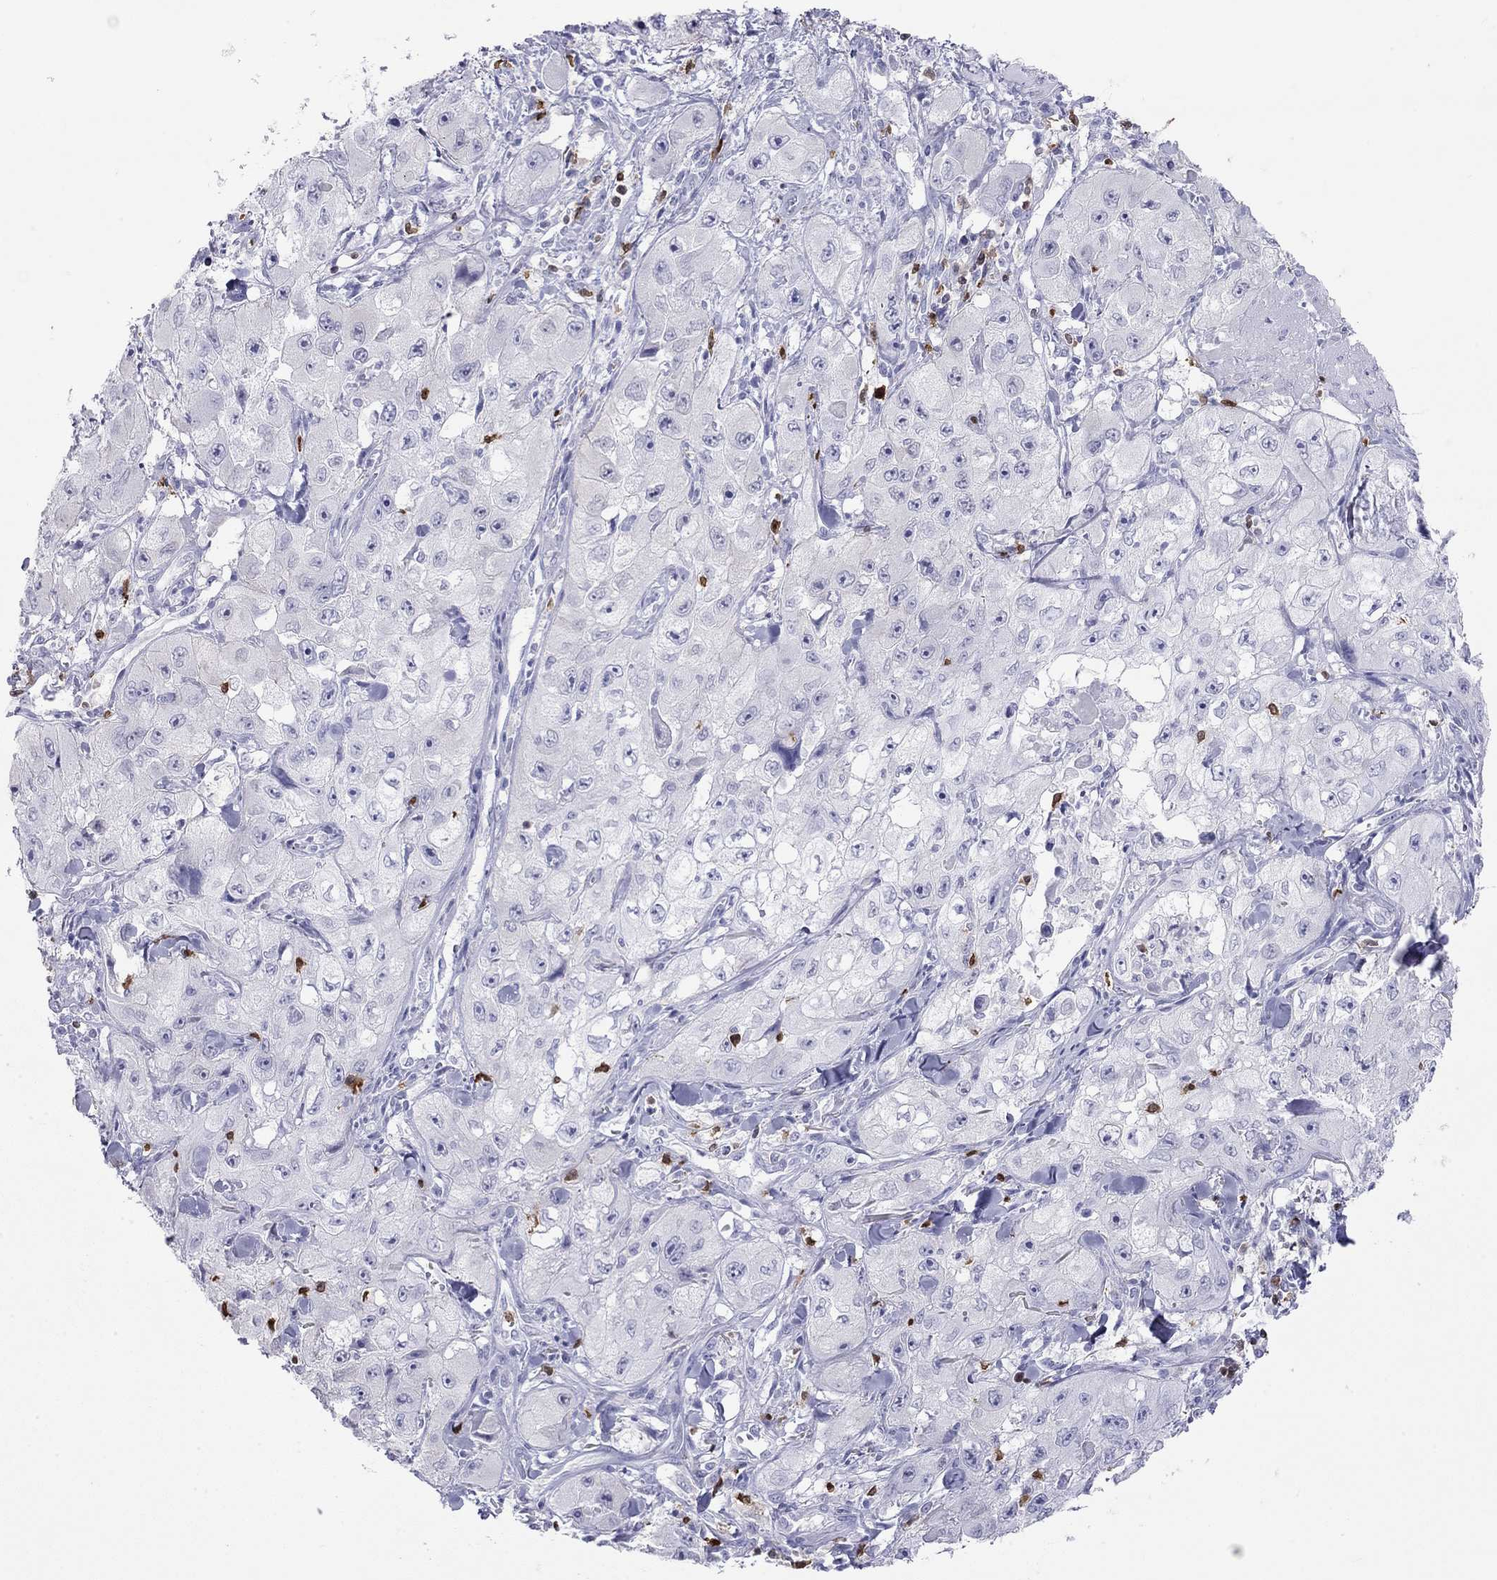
{"staining": {"intensity": "negative", "quantity": "none", "location": "none"}, "tissue": "skin cancer", "cell_type": "Tumor cells", "image_type": "cancer", "snomed": [{"axis": "morphology", "description": "Squamous cell carcinoma, NOS"}, {"axis": "topography", "description": "Skin"}, {"axis": "topography", "description": "Subcutis"}], "caption": "This is a histopathology image of immunohistochemistry staining of skin squamous cell carcinoma, which shows no expression in tumor cells. (DAB (3,3'-diaminobenzidine) IHC with hematoxylin counter stain).", "gene": "SH2D2A", "patient": {"sex": "male", "age": 73}}